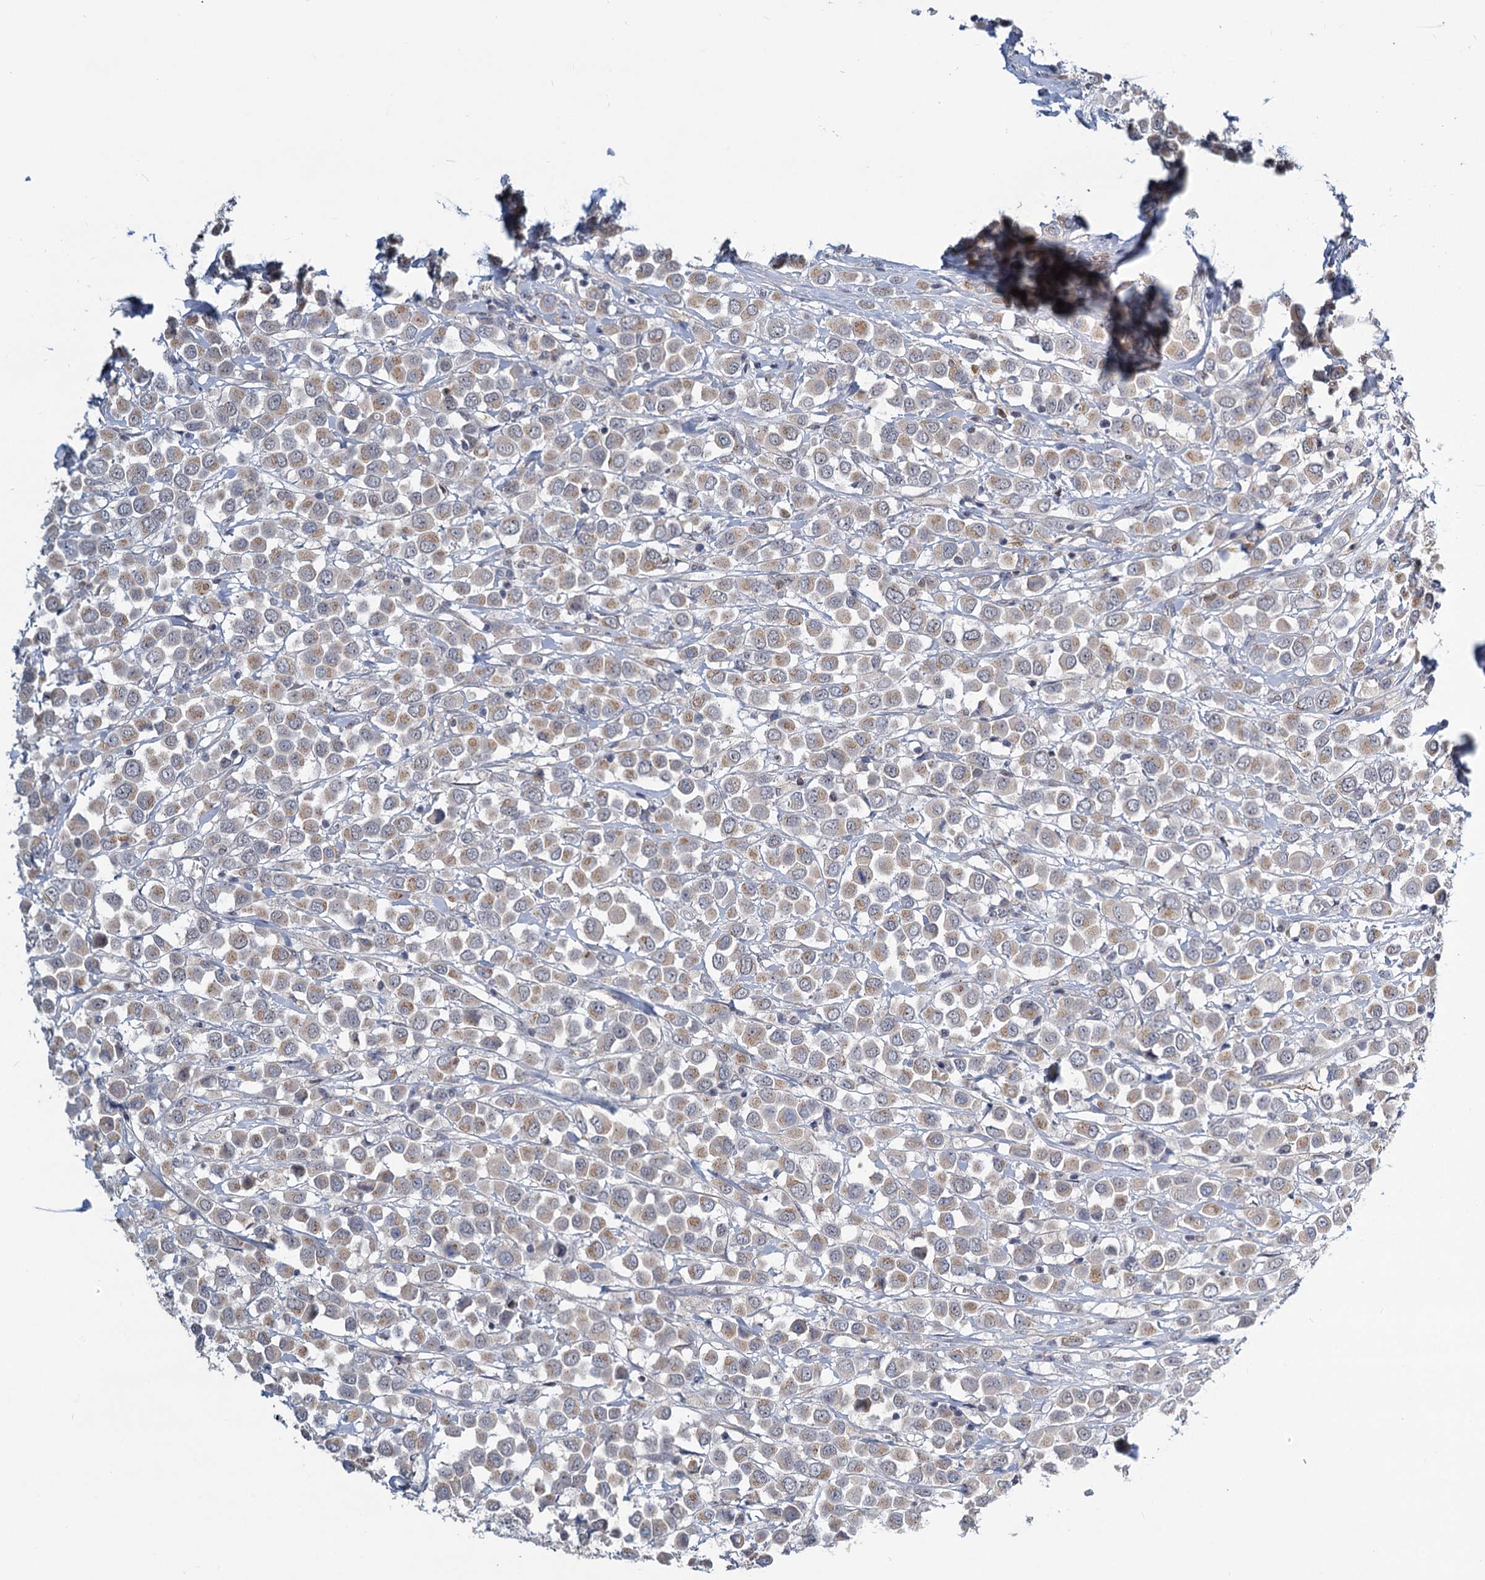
{"staining": {"intensity": "weak", "quantity": ">75%", "location": "cytoplasmic/membranous"}, "tissue": "breast cancer", "cell_type": "Tumor cells", "image_type": "cancer", "snomed": [{"axis": "morphology", "description": "Duct carcinoma"}, {"axis": "topography", "description": "Breast"}], "caption": "Protein staining by IHC shows weak cytoplasmic/membranous positivity in approximately >75% of tumor cells in breast intraductal carcinoma.", "gene": "STAP1", "patient": {"sex": "female", "age": 61}}